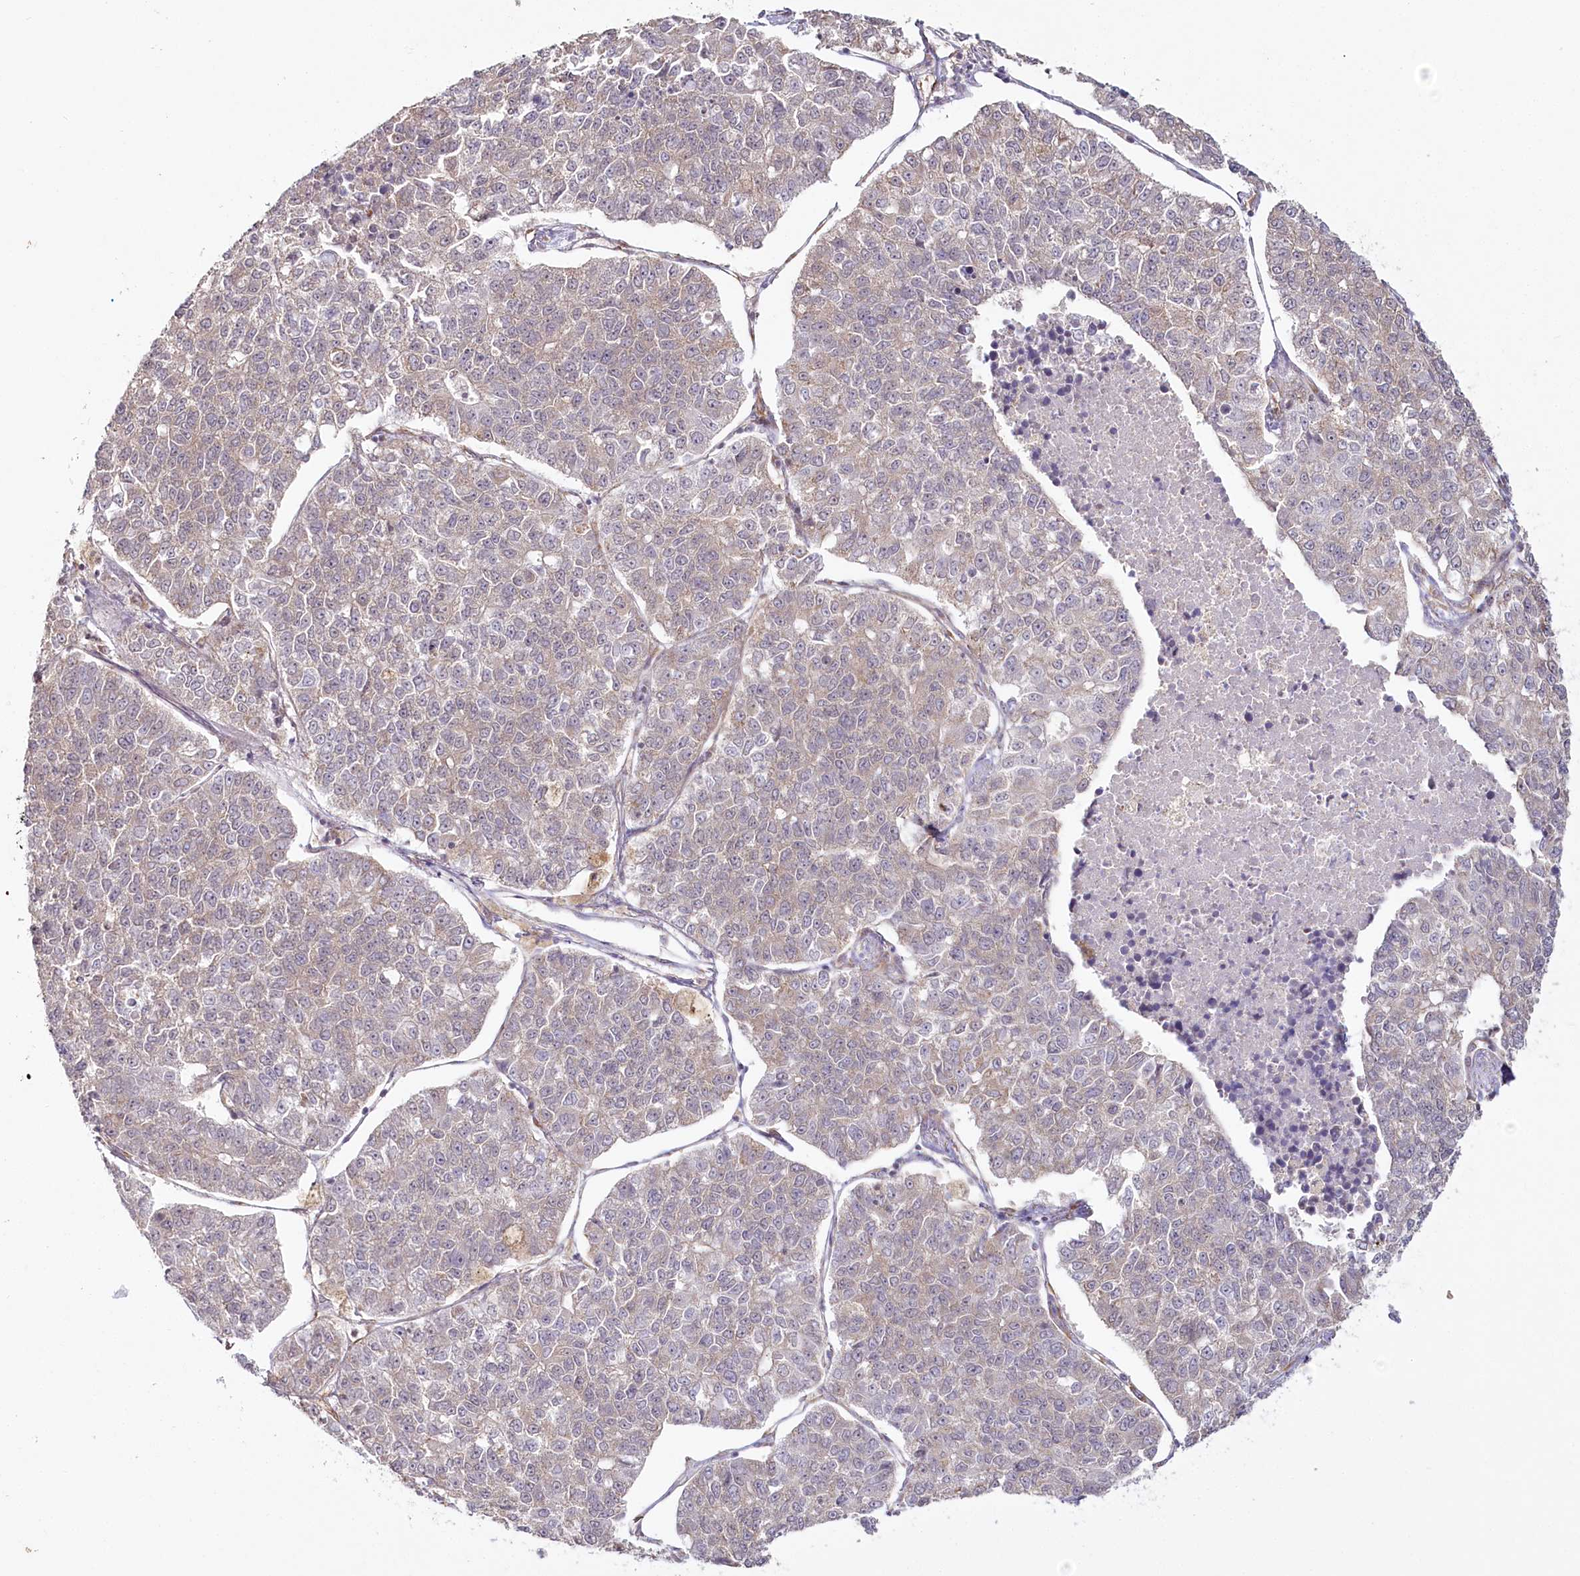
{"staining": {"intensity": "weak", "quantity": "<25%", "location": "cytoplasmic/membranous"}, "tissue": "lung cancer", "cell_type": "Tumor cells", "image_type": "cancer", "snomed": [{"axis": "morphology", "description": "Adenocarcinoma, NOS"}, {"axis": "topography", "description": "Lung"}], "caption": "Micrograph shows no significant protein expression in tumor cells of lung adenocarcinoma. (DAB immunohistochemistry with hematoxylin counter stain).", "gene": "OTUD4", "patient": {"sex": "male", "age": 49}}